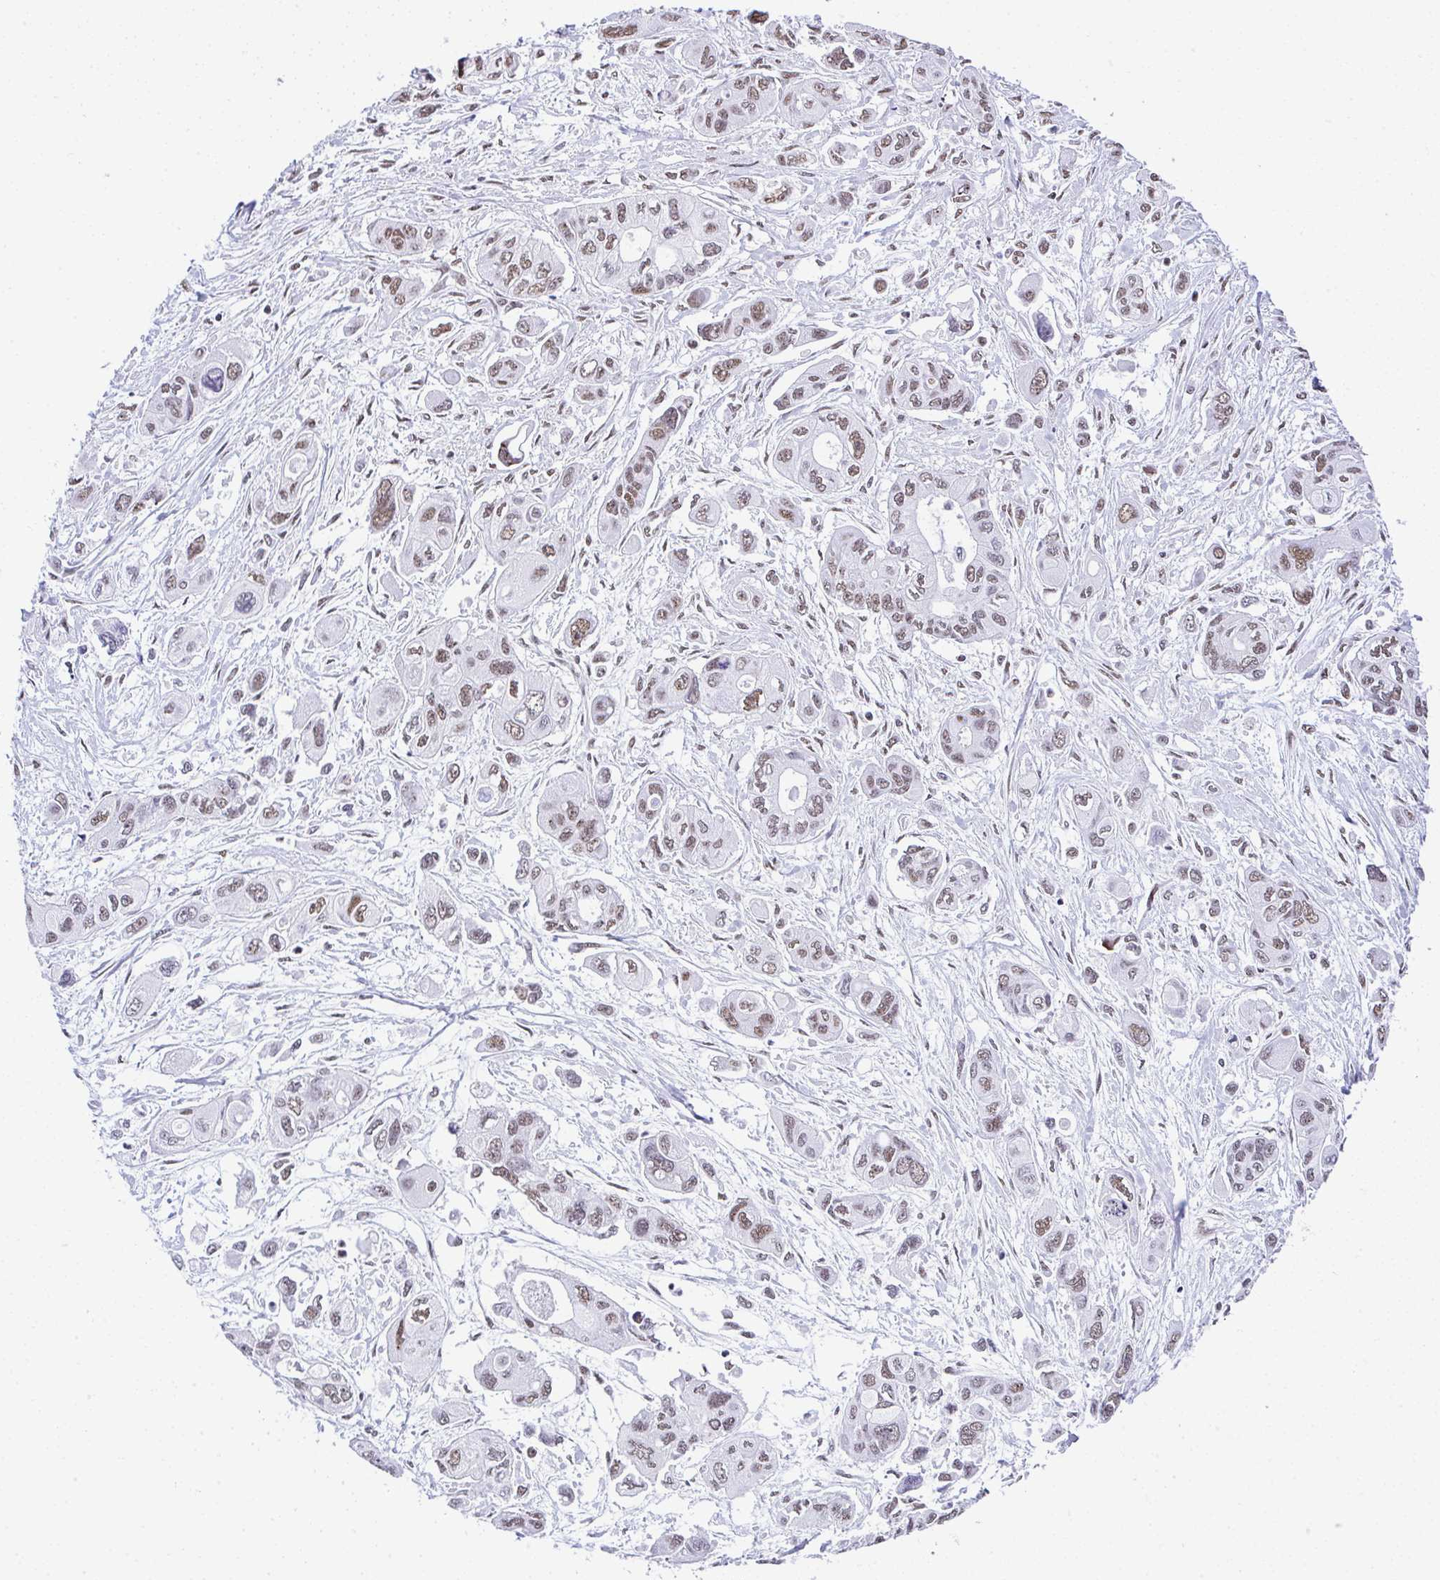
{"staining": {"intensity": "weak", "quantity": ">75%", "location": "nuclear"}, "tissue": "pancreatic cancer", "cell_type": "Tumor cells", "image_type": "cancer", "snomed": [{"axis": "morphology", "description": "Adenocarcinoma, NOS"}, {"axis": "topography", "description": "Pancreas"}], "caption": "Approximately >75% of tumor cells in human adenocarcinoma (pancreatic) demonstrate weak nuclear protein positivity as visualized by brown immunohistochemical staining.", "gene": "DDX52", "patient": {"sex": "female", "age": 47}}